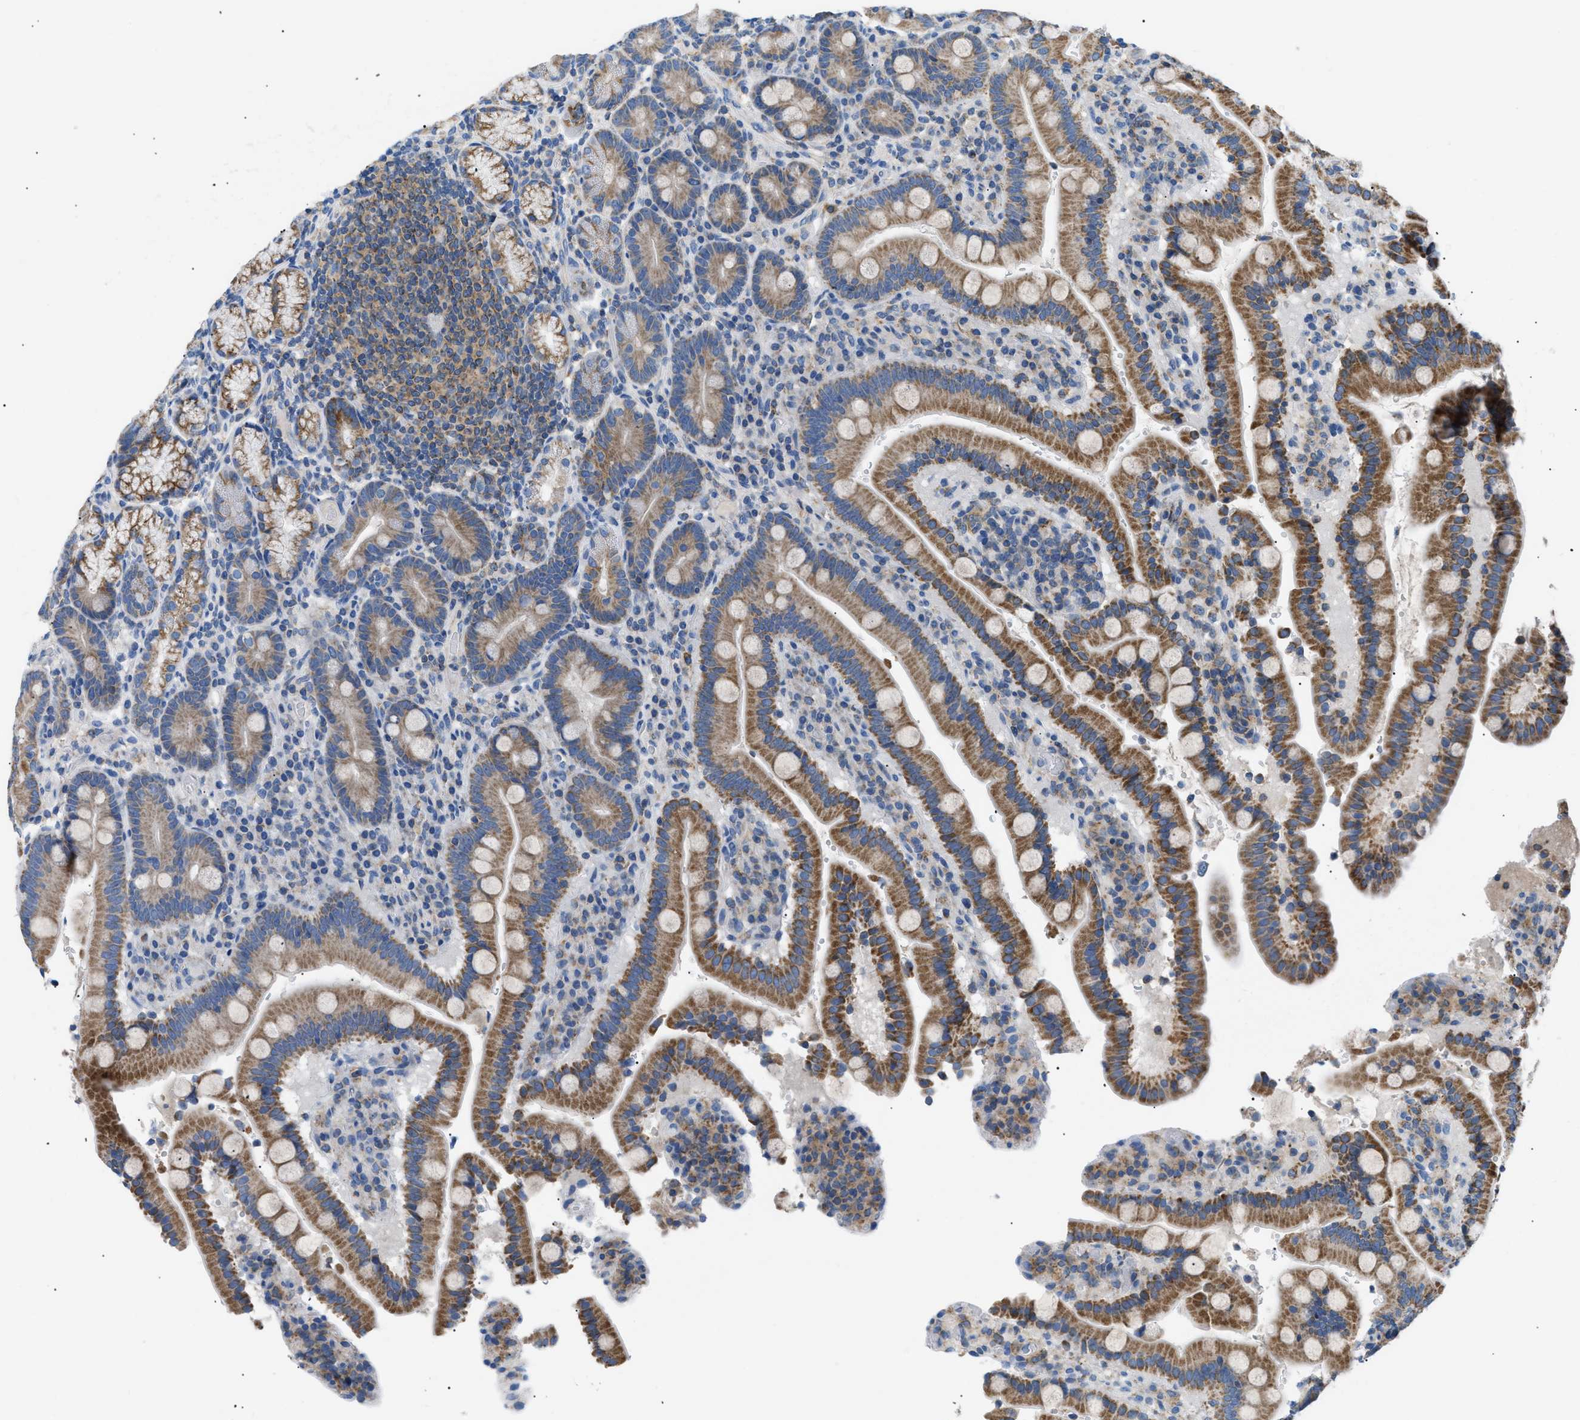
{"staining": {"intensity": "moderate", "quantity": "25%-75%", "location": "cytoplasmic/membranous"}, "tissue": "duodenum", "cell_type": "Glandular cells", "image_type": "normal", "snomed": [{"axis": "morphology", "description": "Normal tissue, NOS"}, {"axis": "topography", "description": "Small intestine, NOS"}], "caption": "The micrograph displays staining of benign duodenum, revealing moderate cytoplasmic/membranous protein staining (brown color) within glandular cells. The protein of interest is shown in brown color, while the nuclei are stained blue.", "gene": "ILDR1", "patient": {"sex": "female", "age": 71}}